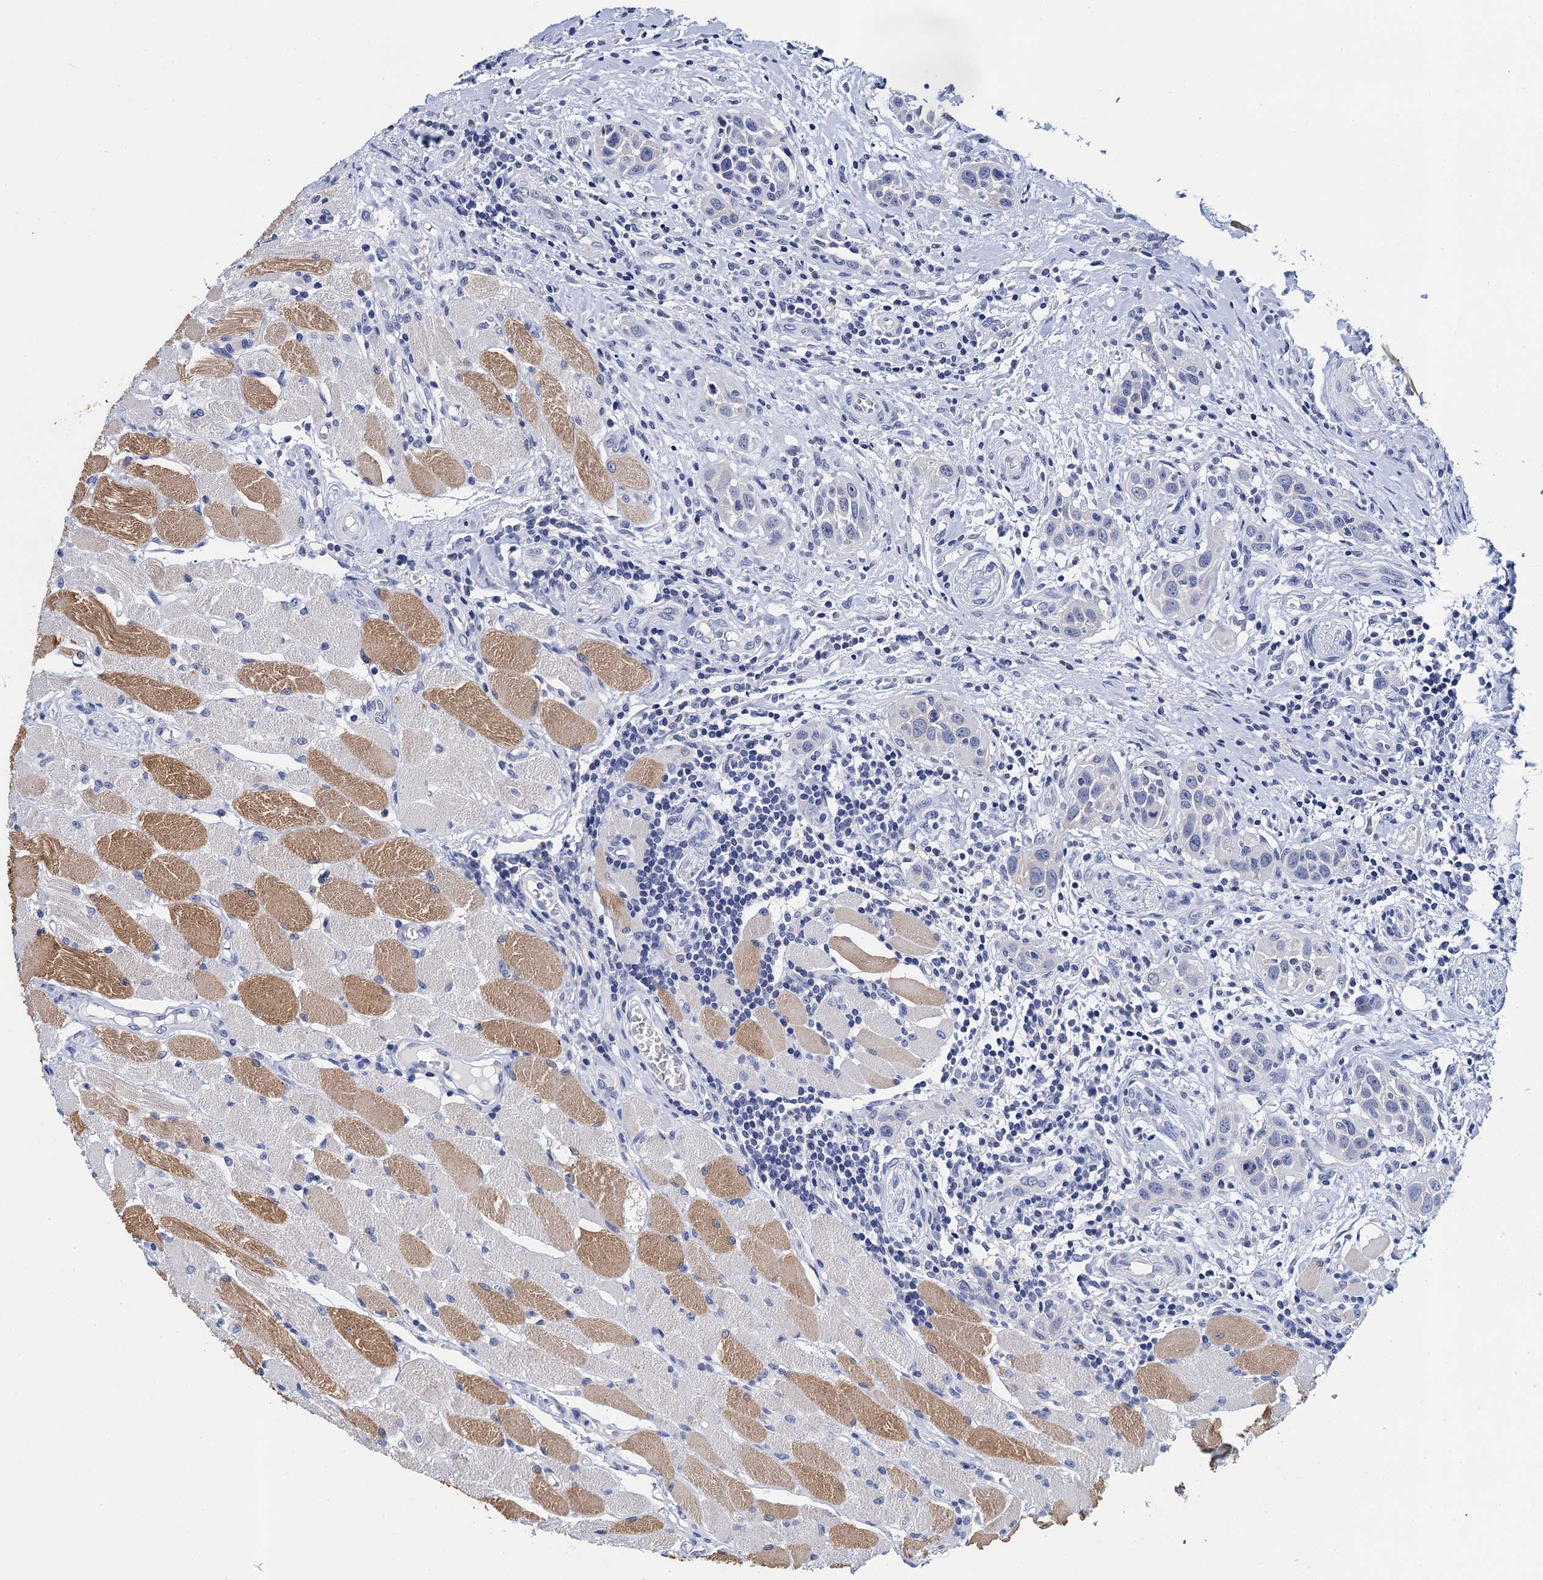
{"staining": {"intensity": "moderate", "quantity": "<25%", "location": "cytoplasmic/membranous"}, "tissue": "head and neck cancer", "cell_type": "Tumor cells", "image_type": "cancer", "snomed": [{"axis": "morphology", "description": "Squamous cell carcinoma, NOS"}, {"axis": "topography", "description": "Oral tissue"}, {"axis": "topography", "description": "Head-Neck"}], "caption": "This is an image of IHC staining of squamous cell carcinoma (head and neck), which shows moderate staining in the cytoplasmic/membranous of tumor cells.", "gene": "LYPD3", "patient": {"sex": "female", "age": 50}}